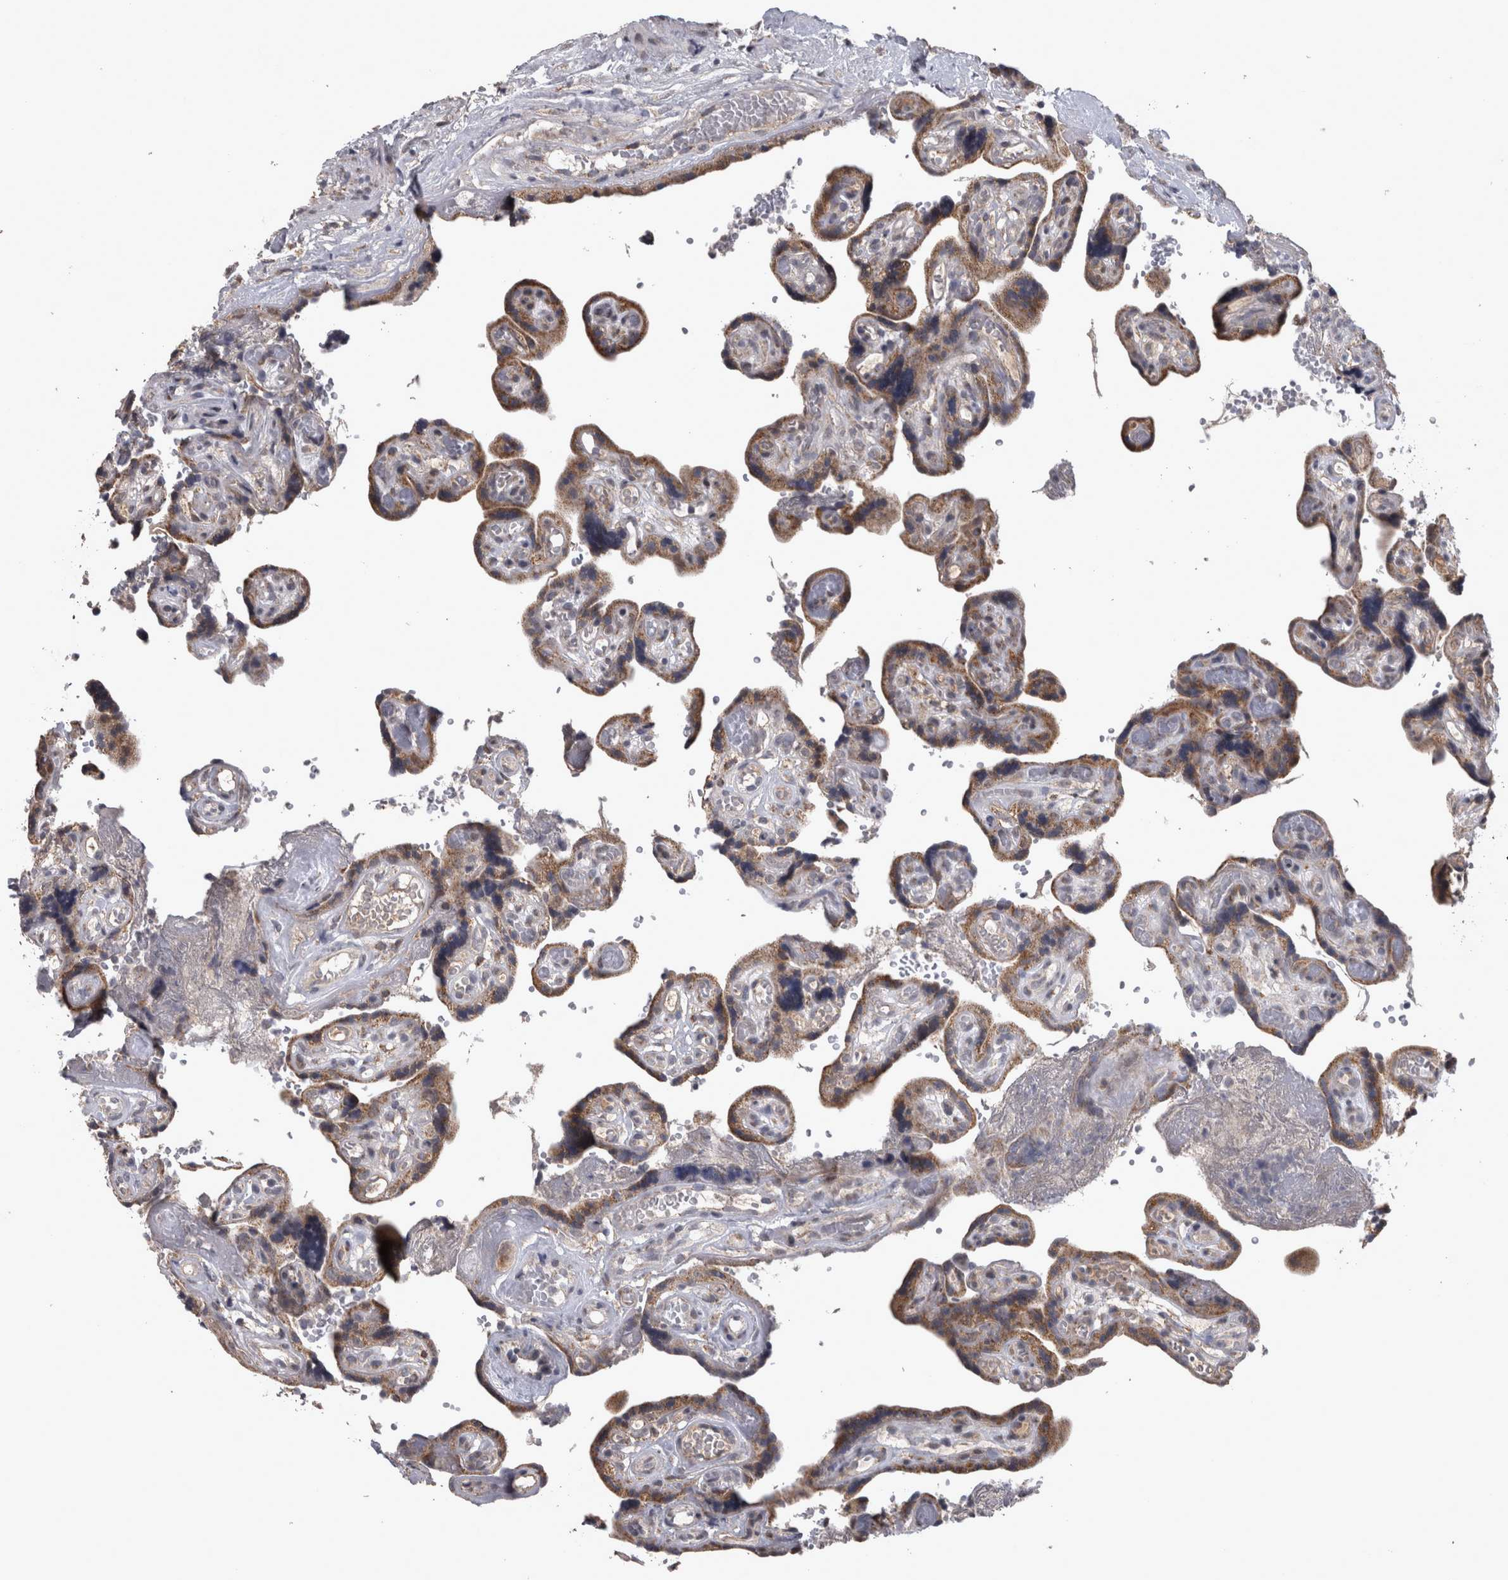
{"staining": {"intensity": "moderate", "quantity": ">75%", "location": "cytoplasmic/membranous"}, "tissue": "placenta", "cell_type": "Decidual cells", "image_type": "normal", "snomed": [{"axis": "morphology", "description": "Normal tissue, NOS"}, {"axis": "topography", "description": "Placenta"}], "caption": "A brown stain shows moderate cytoplasmic/membranous positivity of a protein in decidual cells of benign placenta. (DAB IHC with brightfield microscopy, high magnification).", "gene": "DBT", "patient": {"sex": "female", "age": 30}}